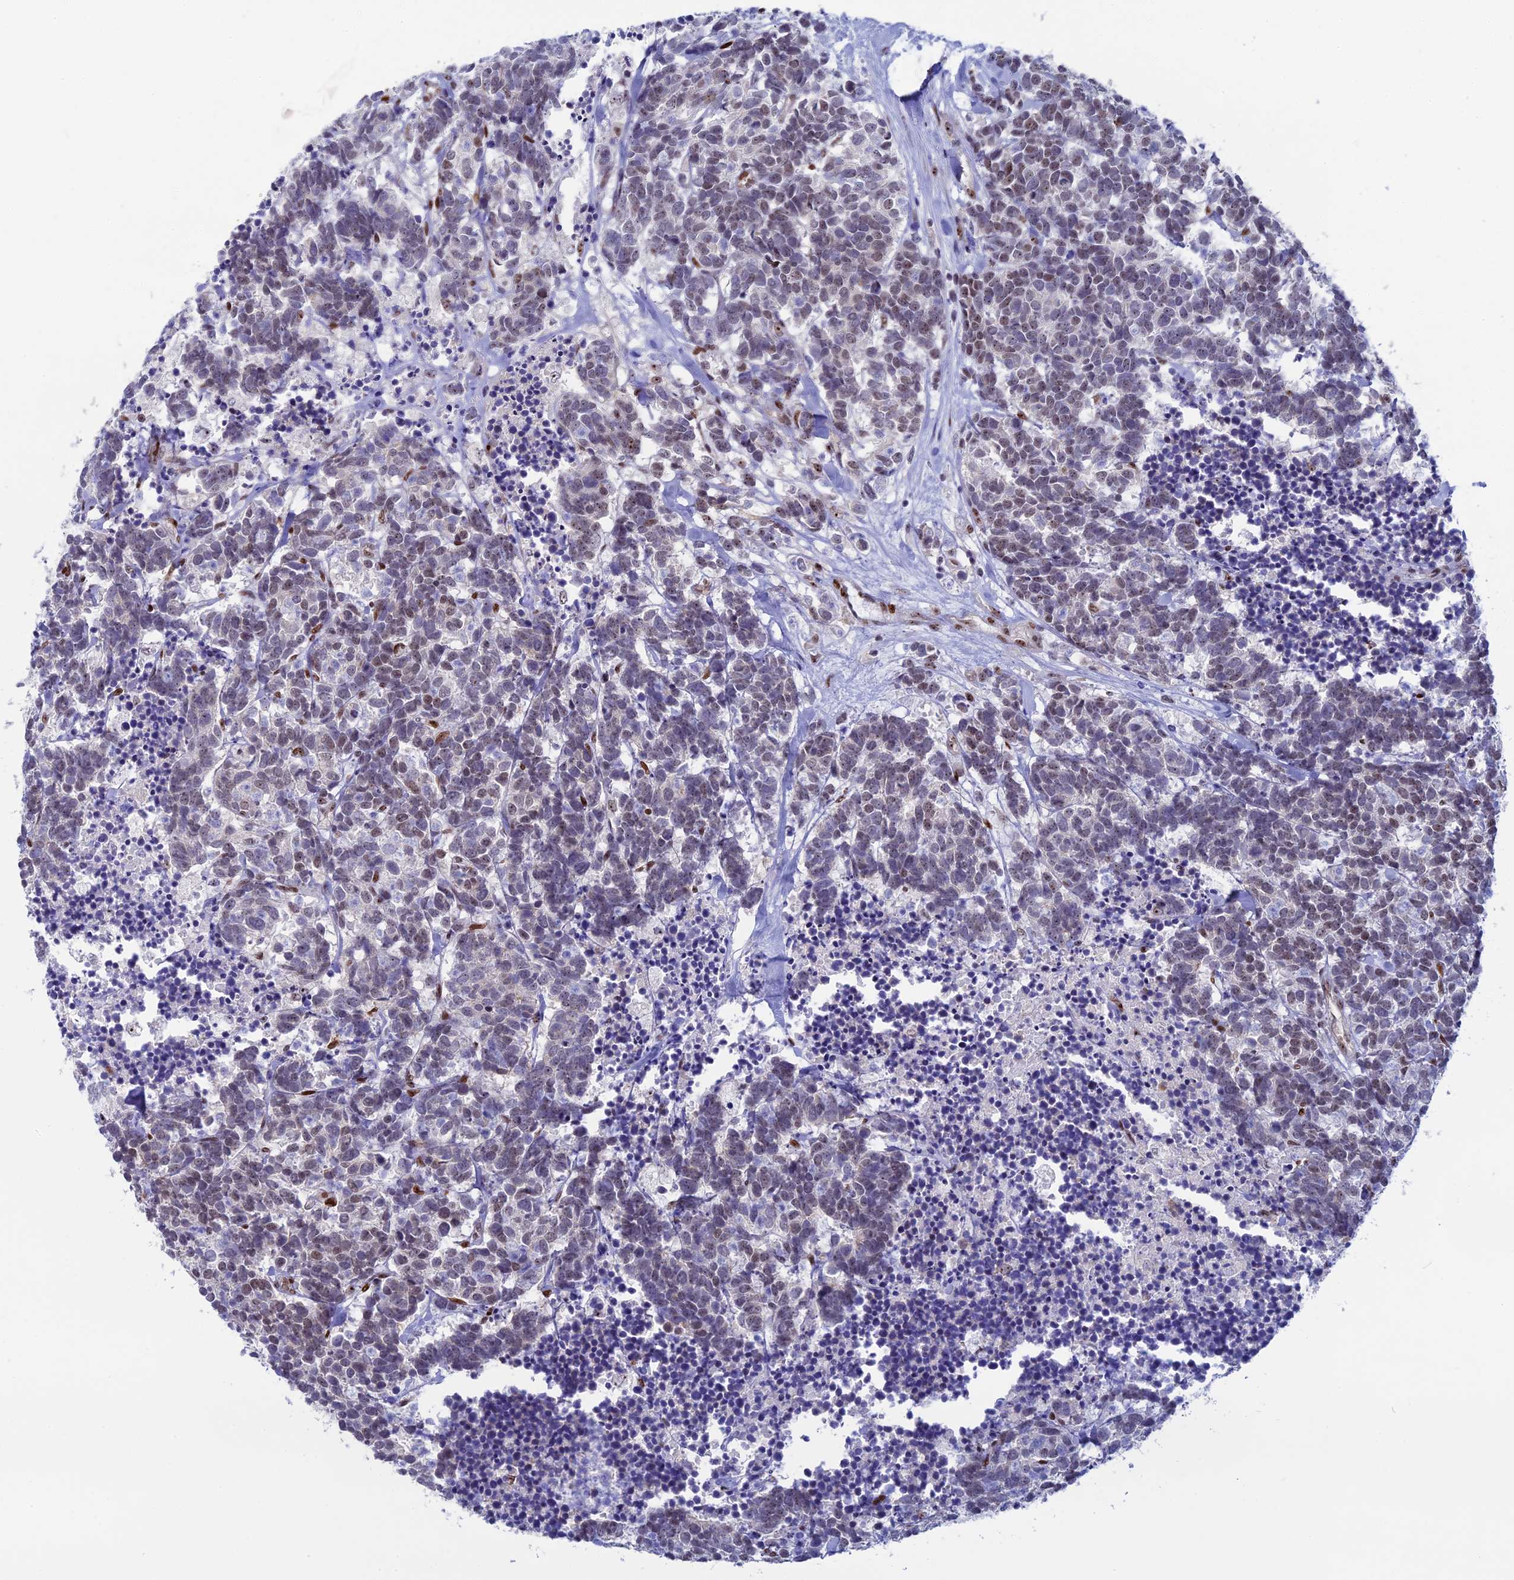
{"staining": {"intensity": "weak", "quantity": "<25%", "location": "nuclear"}, "tissue": "carcinoid", "cell_type": "Tumor cells", "image_type": "cancer", "snomed": [{"axis": "morphology", "description": "Carcinoma, NOS"}, {"axis": "morphology", "description": "Carcinoid, malignant, NOS"}, {"axis": "topography", "description": "Urinary bladder"}], "caption": "High power microscopy micrograph of an immunohistochemistry (IHC) photomicrograph of carcinoma, revealing no significant positivity in tumor cells.", "gene": "CCDC86", "patient": {"sex": "male", "age": 57}}